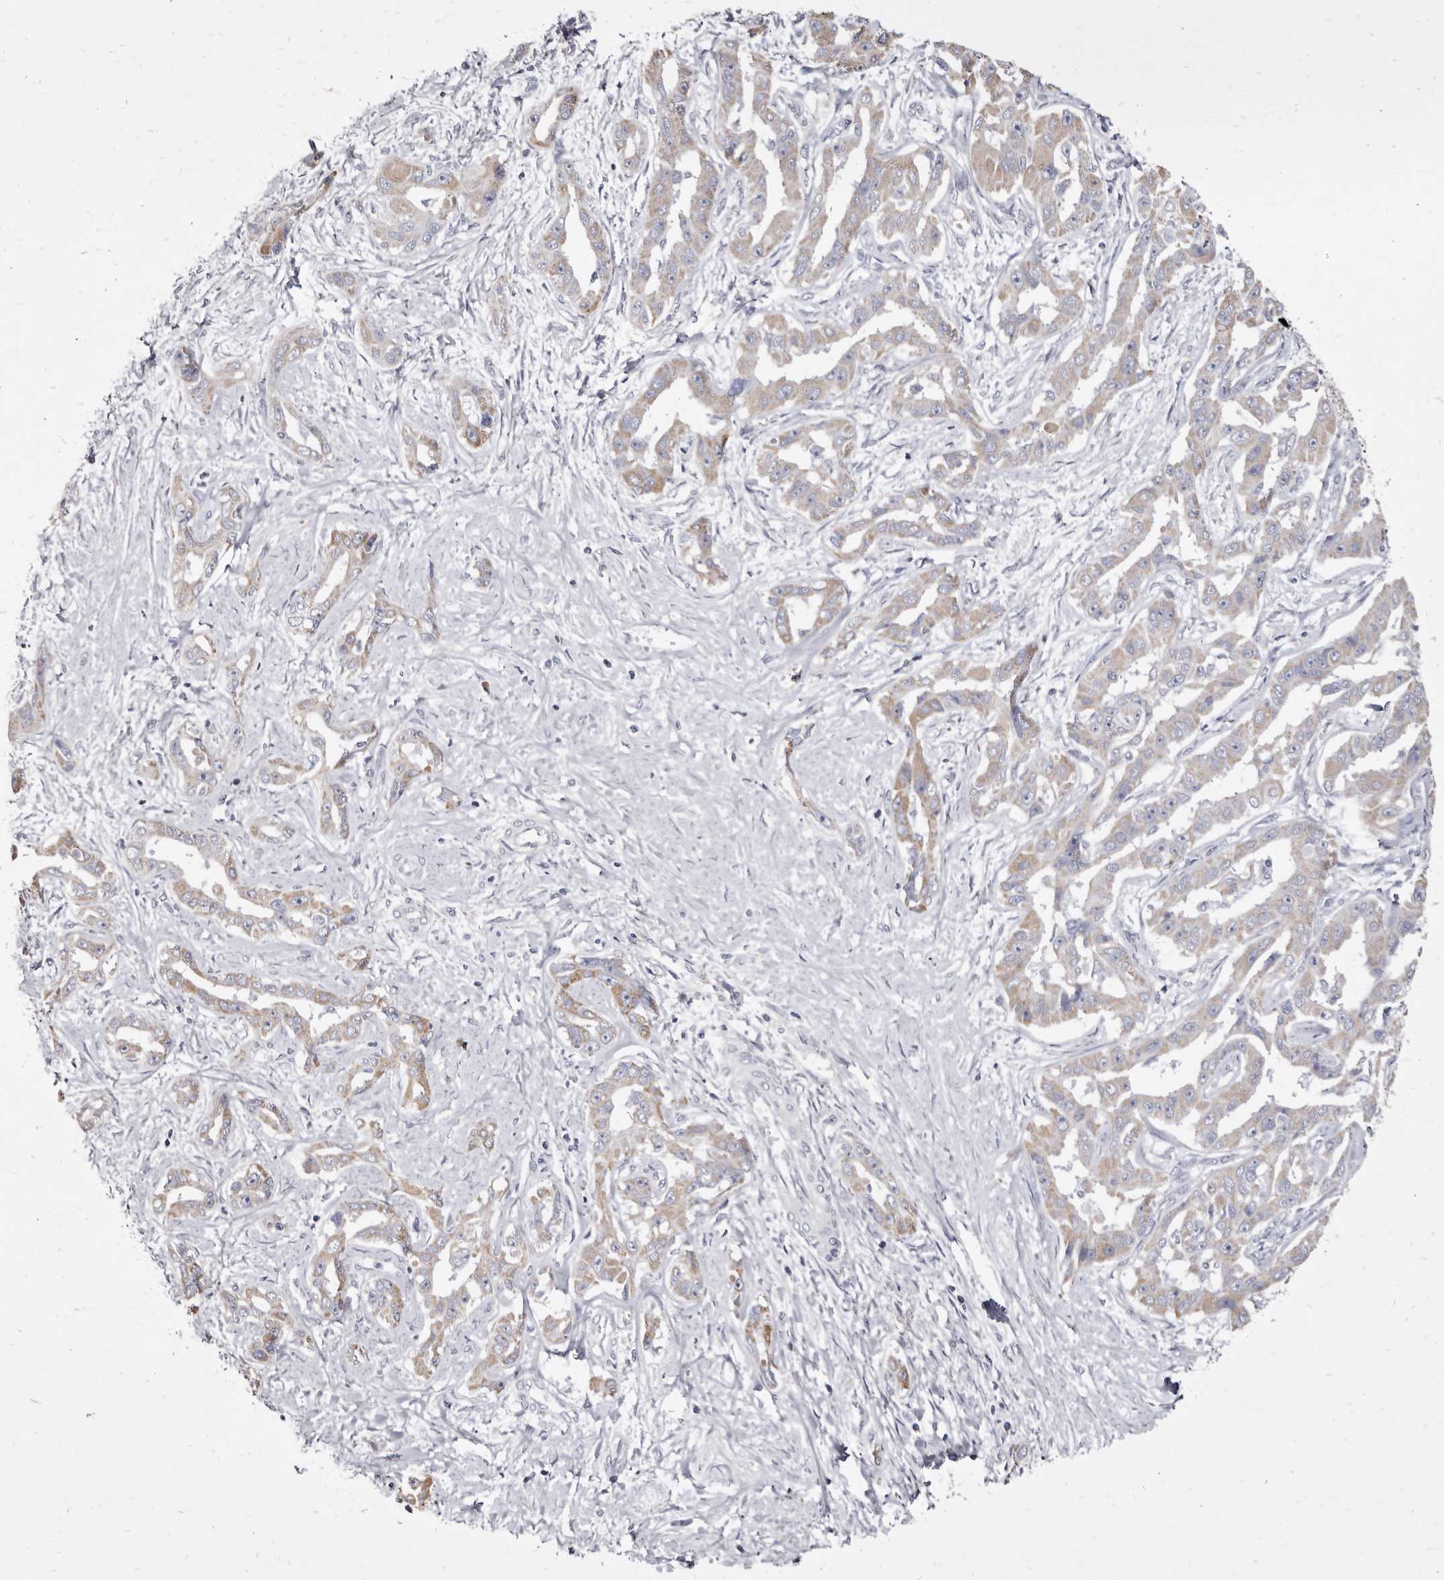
{"staining": {"intensity": "weak", "quantity": ">75%", "location": "cytoplasmic/membranous"}, "tissue": "liver cancer", "cell_type": "Tumor cells", "image_type": "cancer", "snomed": [{"axis": "morphology", "description": "Cholangiocarcinoma"}, {"axis": "topography", "description": "Liver"}], "caption": "Protein analysis of liver cholangiocarcinoma tissue exhibits weak cytoplasmic/membranous expression in about >75% of tumor cells. (DAB (3,3'-diaminobenzidine) IHC with brightfield microscopy, high magnification).", "gene": "CYP2E1", "patient": {"sex": "male", "age": 59}}